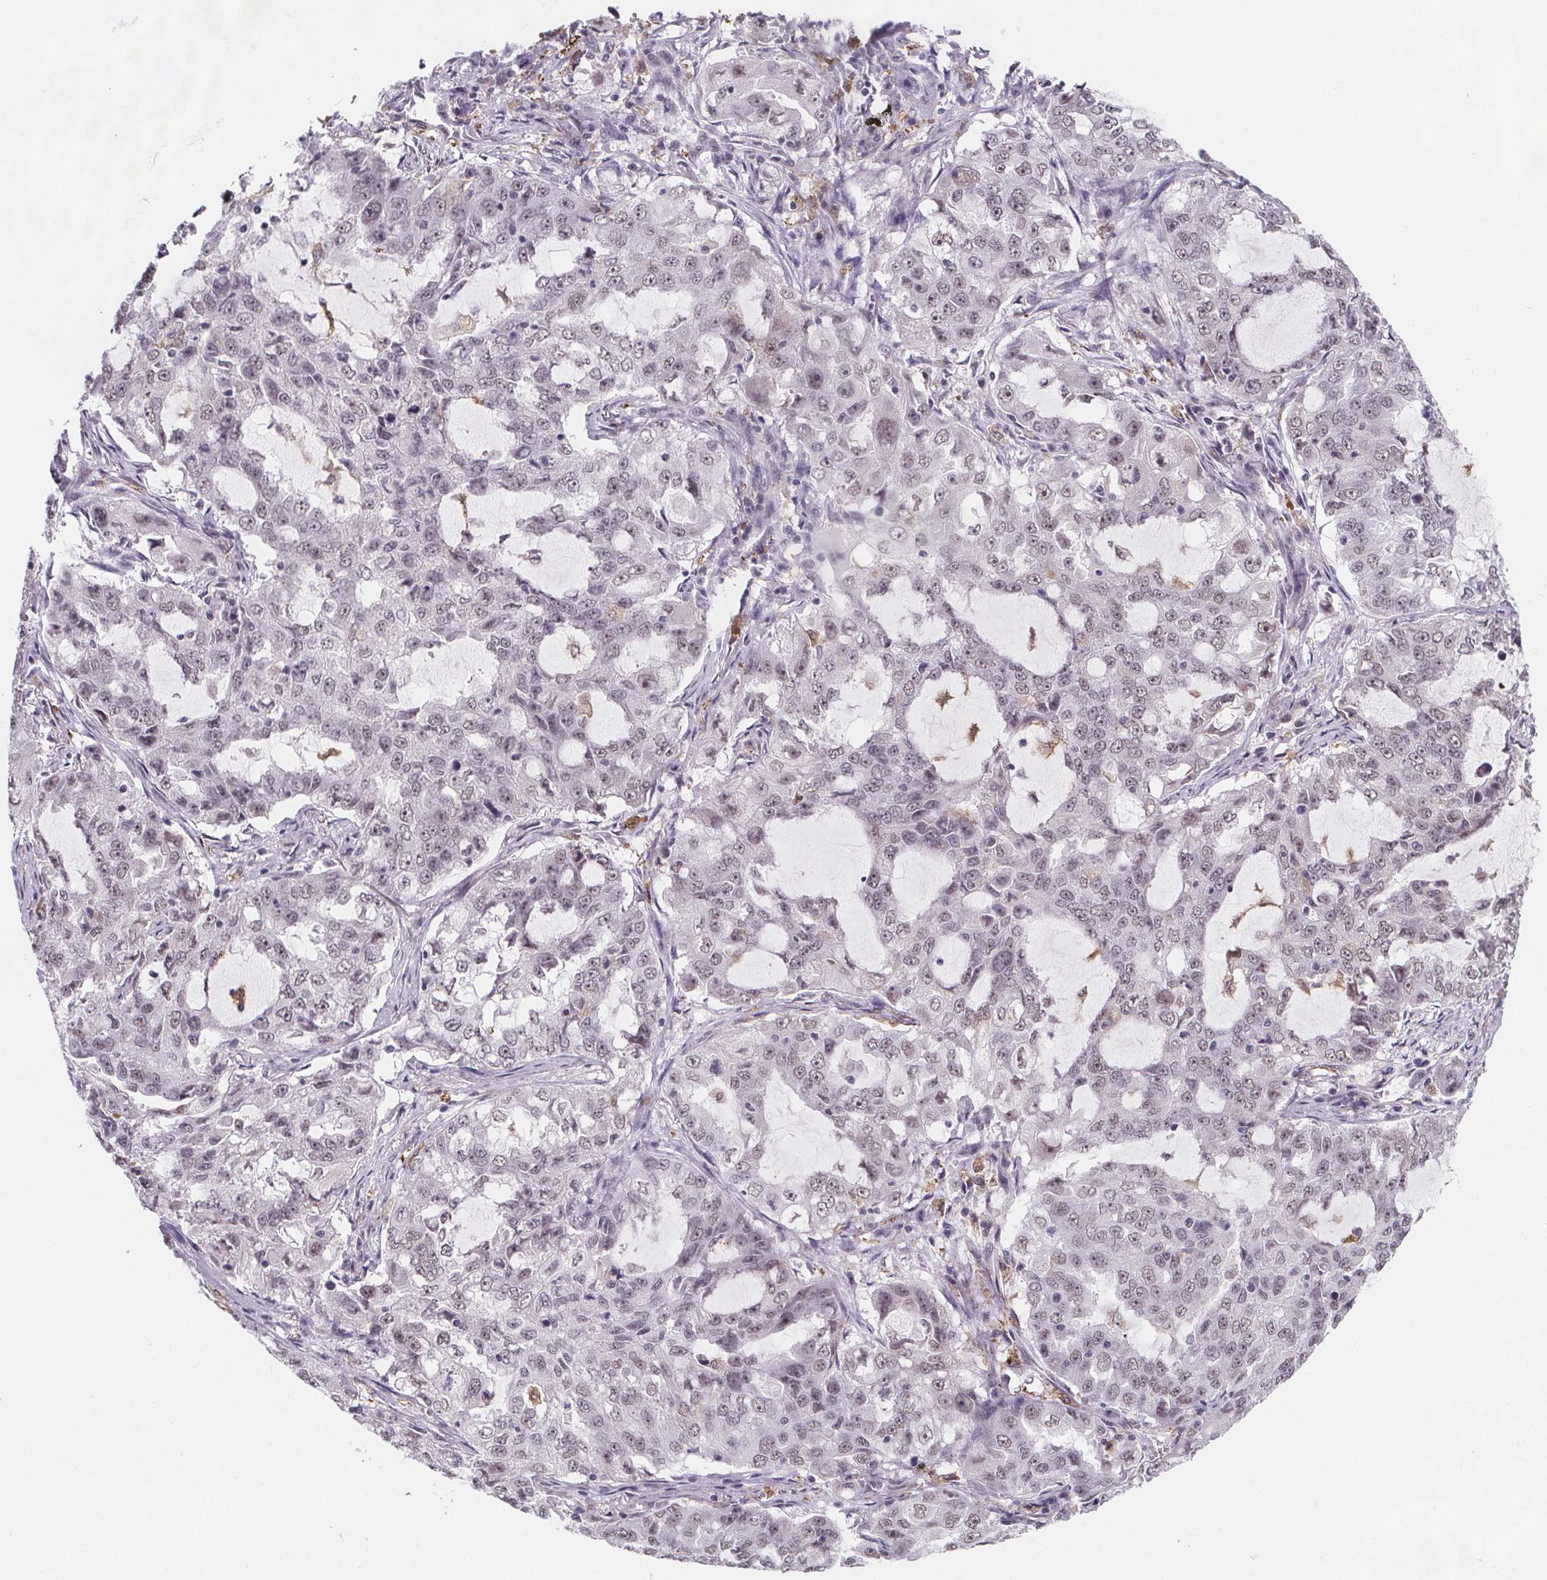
{"staining": {"intensity": "weak", "quantity": "25%-75%", "location": "nuclear"}, "tissue": "lung cancer", "cell_type": "Tumor cells", "image_type": "cancer", "snomed": [{"axis": "morphology", "description": "Adenocarcinoma, NOS"}, {"axis": "topography", "description": "Lung"}], "caption": "Weak nuclear expression for a protein is identified in approximately 25%-75% of tumor cells of adenocarcinoma (lung) using IHC.", "gene": "ZNF572", "patient": {"sex": "female", "age": 61}}